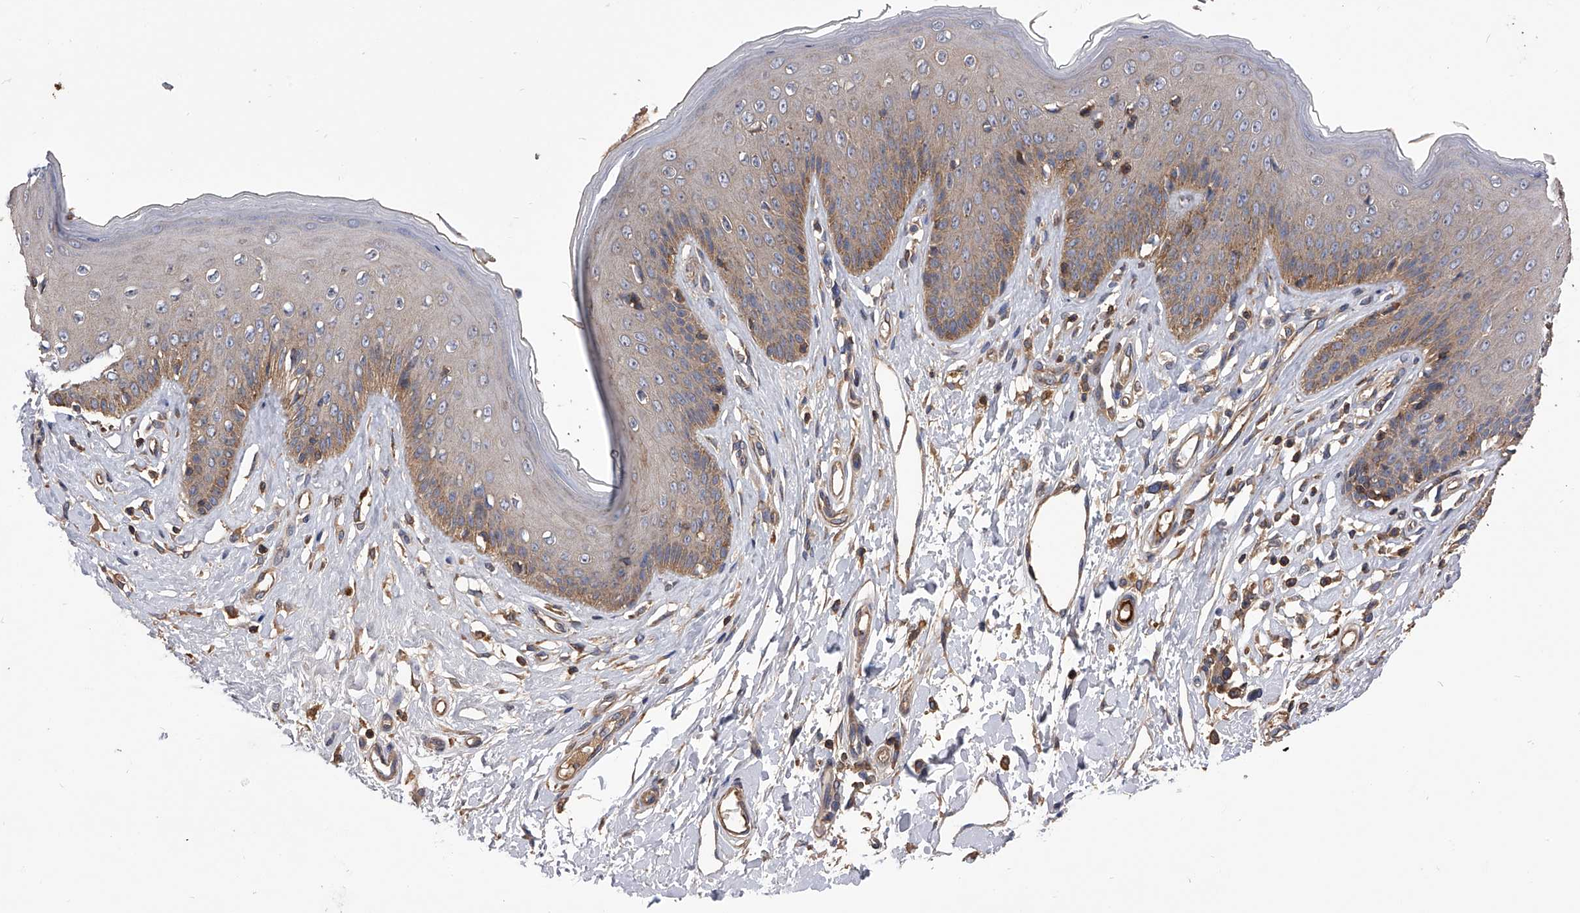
{"staining": {"intensity": "moderate", "quantity": "25%-75%", "location": "cytoplasmic/membranous"}, "tissue": "skin", "cell_type": "Epidermal cells", "image_type": "normal", "snomed": [{"axis": "morphology", "description": "Normal tissue, NOS"}, {"axis": "morphology", "description": "Squamous cell carcinoma, NOS"}, {"axis": "topography", "description": "Vulva"}], "caption": "Moderate cytoplasmic/membranous protein staining is present in about 25%-75% of epidermal cells in skin. (IHC, brightfield microscopy, high magnification).", "gene": "CUL7", "patient": {"sex": "female", "age": 85}}